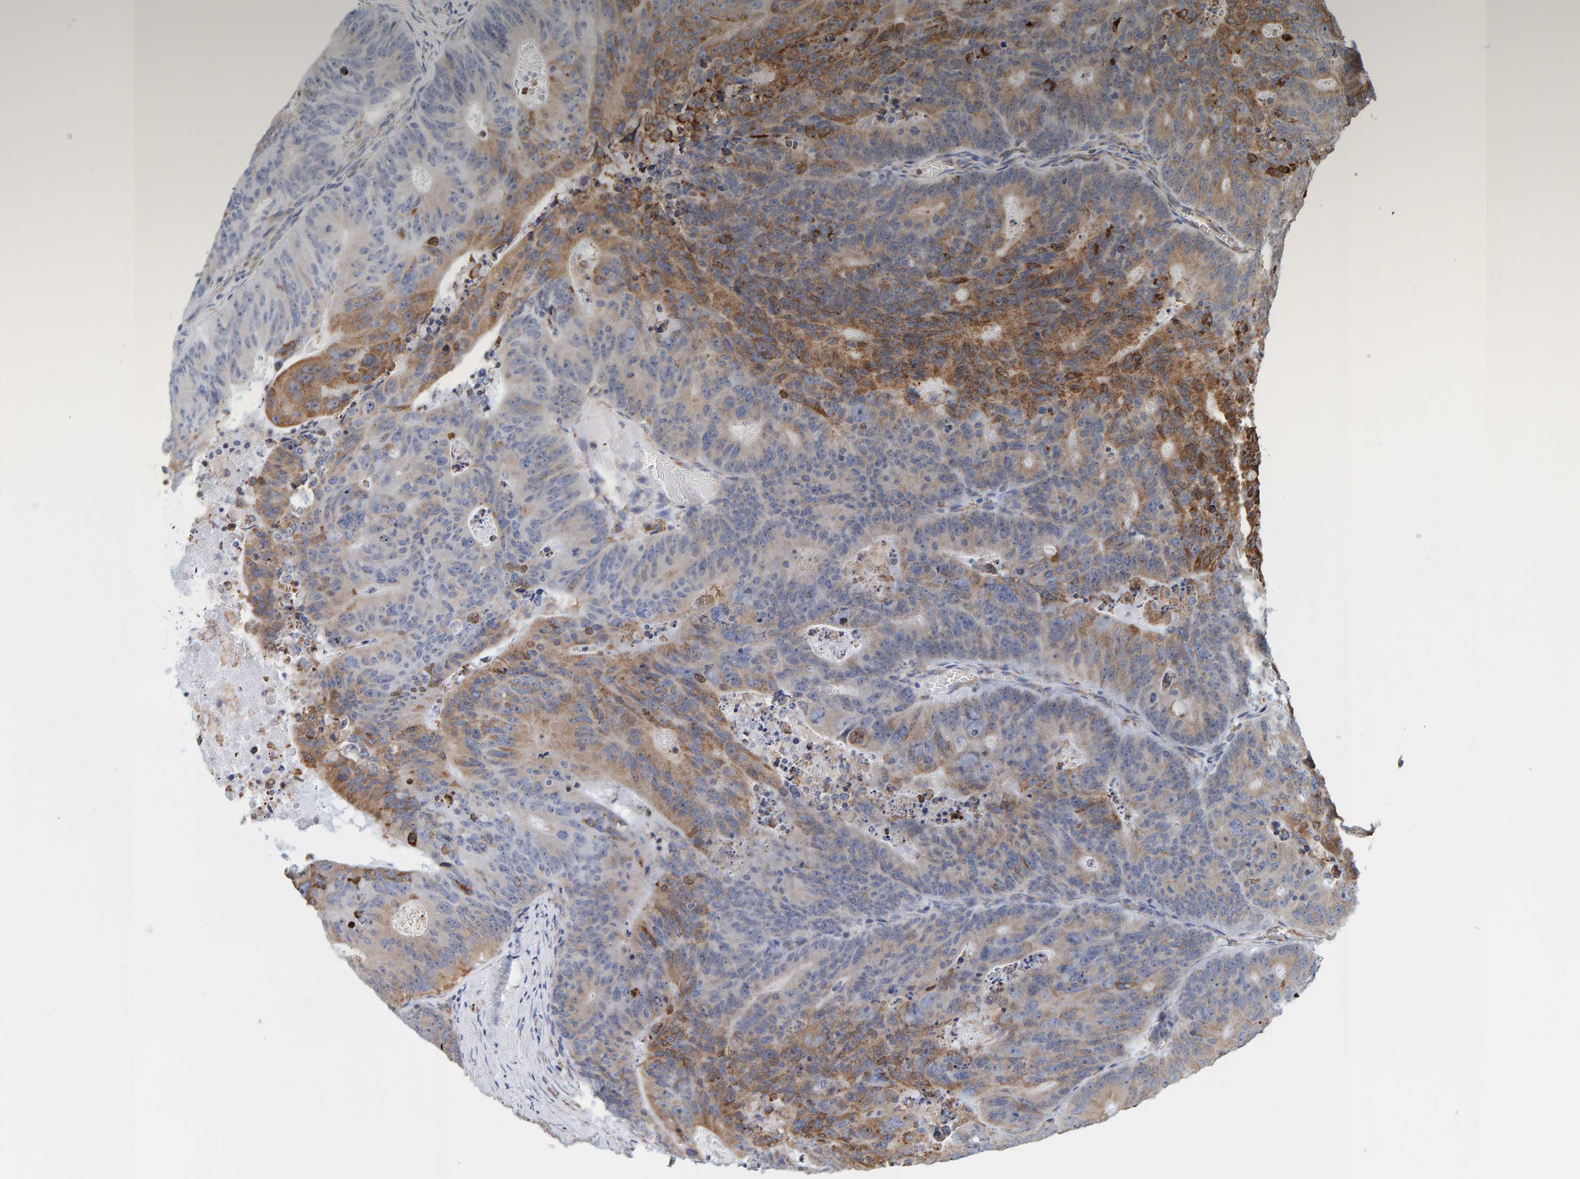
{"staining": {"intensity": "moderate", "quantity": "25%-75%", "location": "cytoplasmic/membranous"}, "tissue": "colorectal cancer", "cell_type": "Tumor cells", "image_type": "cancer", "snomed": [{"axis": "morphology", "description": "Adenocarcinoma, NOS"}, {"axis": "topography", "description": "Colon"}], "caption": "Immunohistochemical staining of human colorectal adenocarcinoma reveals medium levels of moderate cytoplasmic/membranous expression in about 25%-75% of tumor cells. (brown staining indicates protein expression, while blue staining denotes nuclei).", "gene": "SGPL1", "patient": {"sex": "male", "age": 87}}